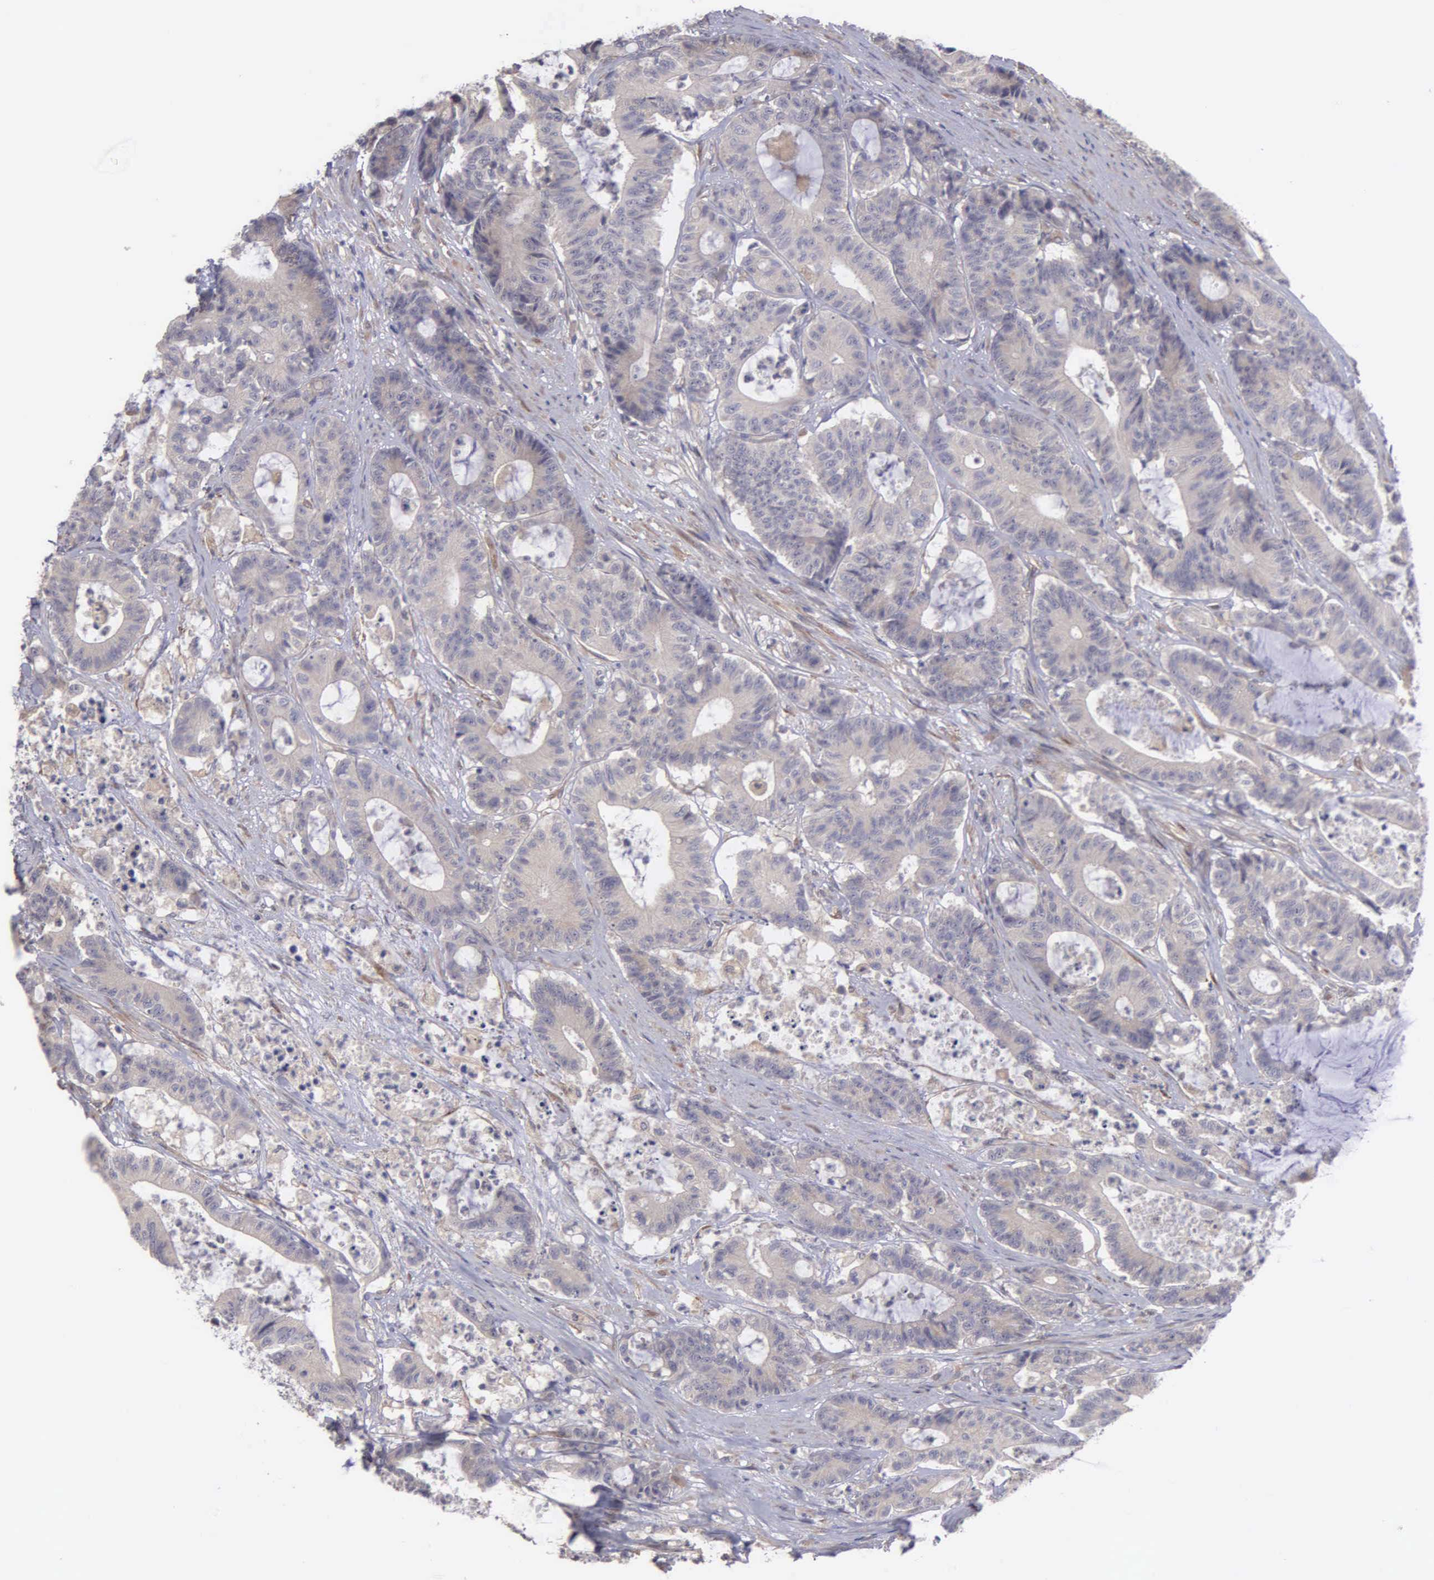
{"staining": {"intensity": "weak", "quantity": ">75%", "location": "cytoplasmic/membranous"}, "tissue": "colorectal cancer", "cell_type": "Tumor cells", "image_type": "cancer", "snomed": [{"axis": "morphology", "description": "Adenocarcinoma, NOS"}, {"axis": "topography", "description": "Colon"}], "caption": "Immunohistochemistry (DAB) staining of human colorectal cancer (adenocarcinoma) shows weak cytoplasmic/membranous protein positivity in approximately >75% of tumor cells. Using DAB (brown) and hematoxylin (blue) stains, captured at high magnification using brightfield microscopy.", "gene": "RTL10", "patient": {"sex": "female", "age": 84}}